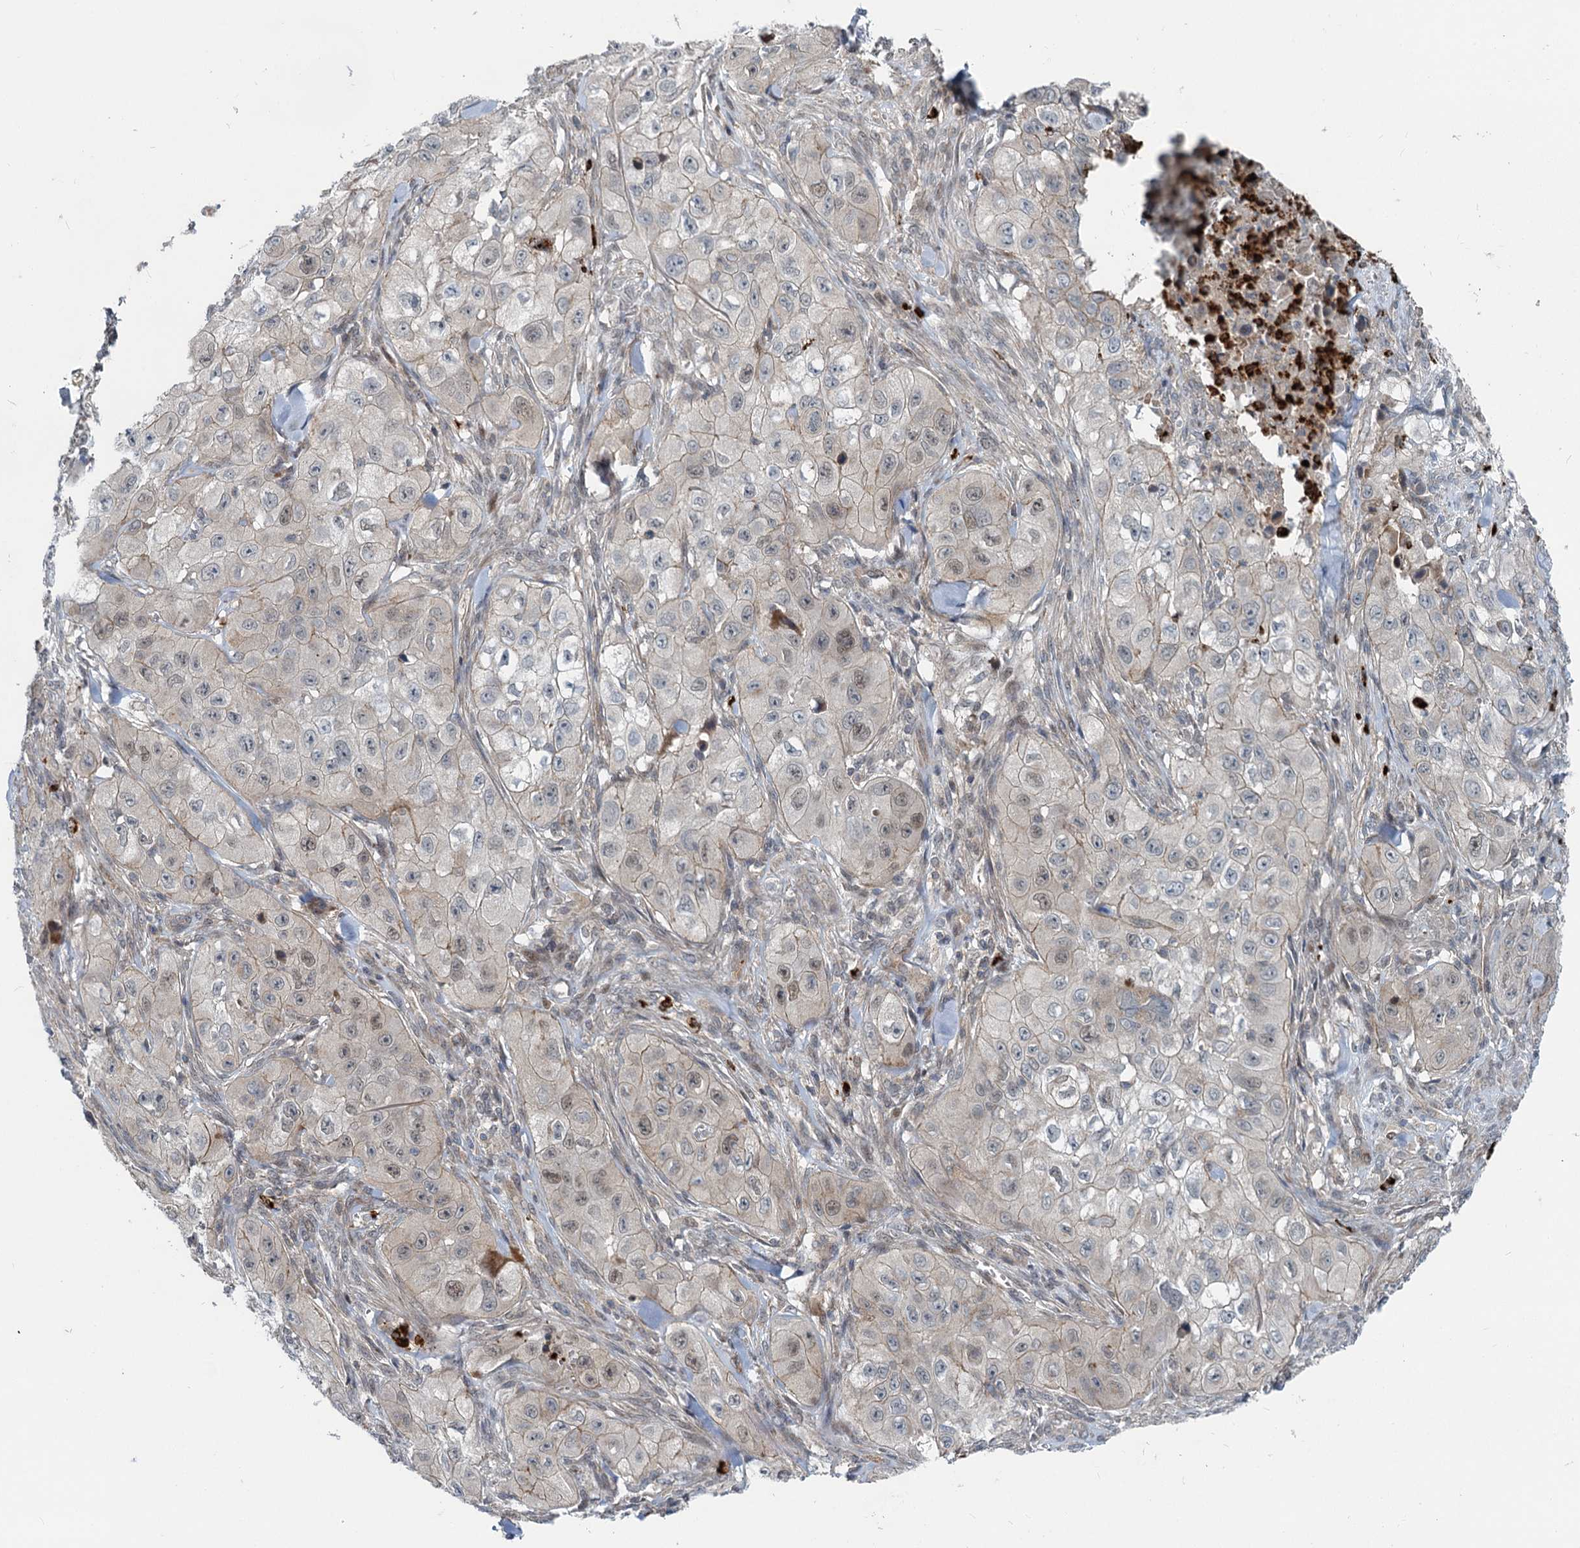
{"staining": {"intensity": "weak", "quantity": "25%-75%", "location": "cytoplasmic/membranous"}, "tissue": "skin cancer", "cell_type": "Tumor cells", "image_type": "cancer", "snomed": [{"axis": "morphology", "description": "Squamous cell carcinoma, NOS"}, {"axis": "topography", "description": "Skin"}, {"axis": "topography", "description": "Subcutis"}], "caption": "A low amount of weak cytoplasmic/membranous expression is appreciated in about 25%-75% of tumor cells in squamous cell carcinoma (skin) tissue.", "gene": "ADCY2", "patient": {"sex": "male", "age": 73}}